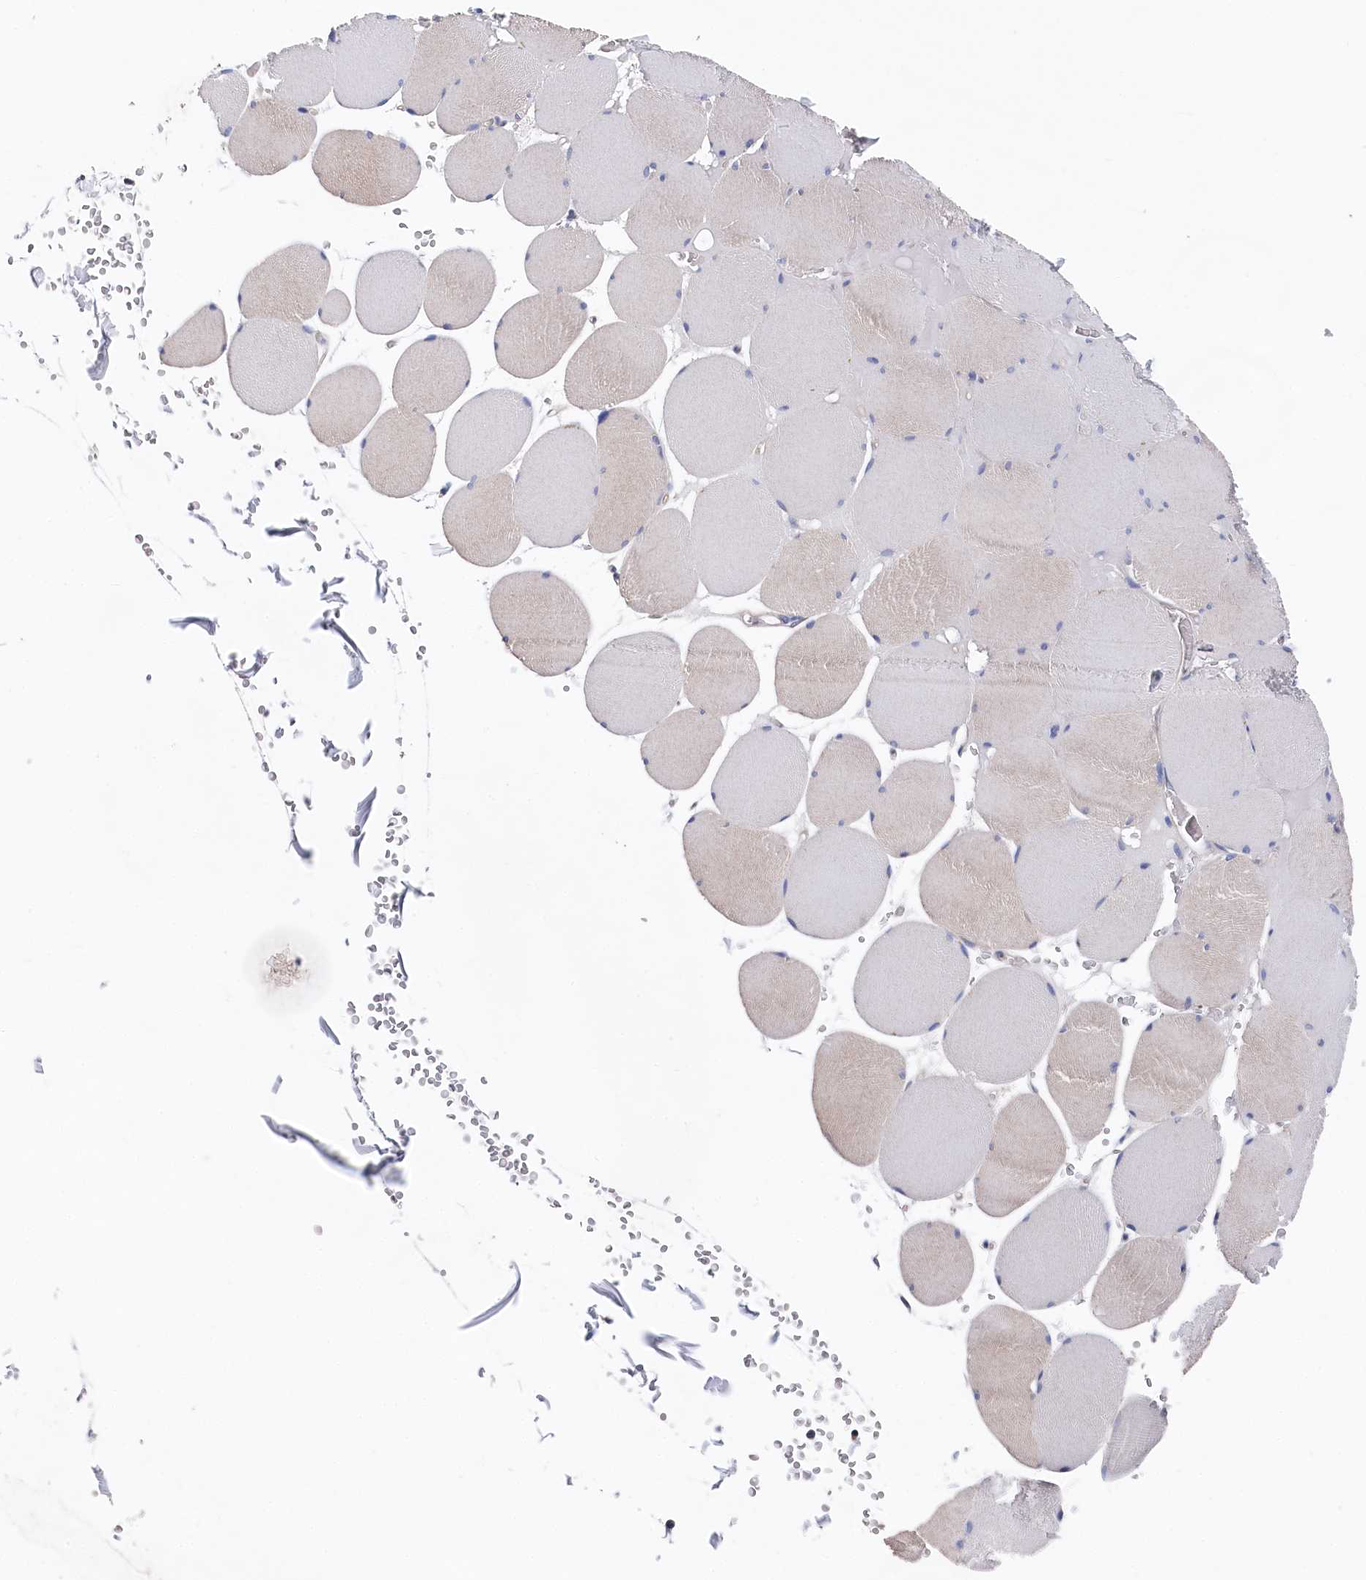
{"staining": {"intensity": "negative", "quantity": "none", "location": "none"}, "tissue": "skeletal muscle", "cell_type": "Myocytes", "image_type": "normal", "snomed": [{"axis": "morphology", "description": "Normal tissue, NOS"}, {"axis": "topography", "description": "Skeletal muscle"}, {"axis": "topography", "description": "Head-Neck"}], "caption": "Photomicrograph shows no protein staining in myocytes of benign skeletal muscle. Nuclei are stained in blue.", "gene": "BHMT", "patient": {"sex": "male", "age": 66}}